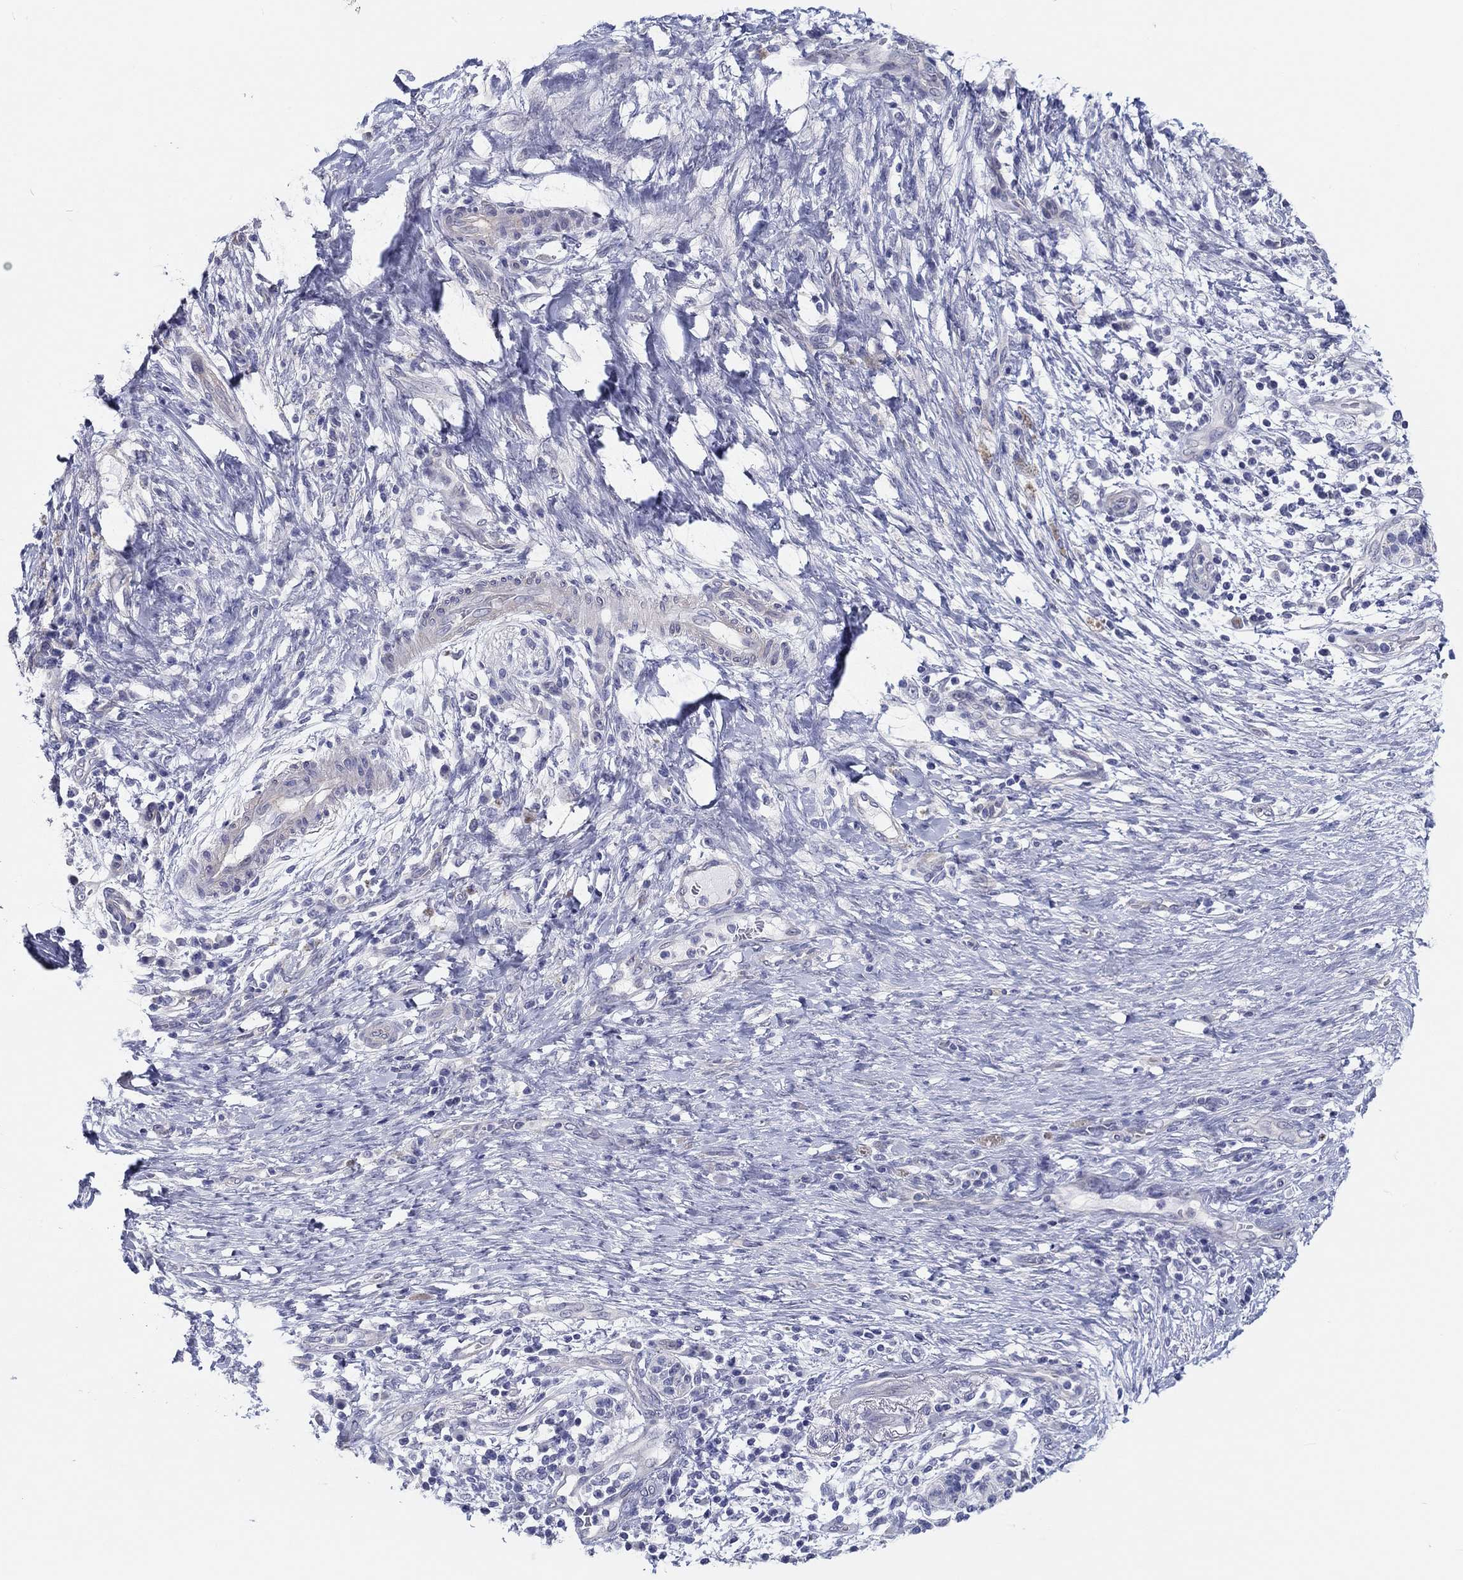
{"staining": {"intensity": "negative", "quantity": "none", "location": "none"}, "tissue": "pancreatic cancer", "cell_type": "Tumor cells", "image_type": "cancer", "snomed": [{"axis": "morphology", "description": "Adenocarcinoma, NOS"}, {"axis": "topography", "description": "Pancreas"}], "caption": "This photomicrograph is of pancreatic adenocarcinoma stained with immunohistochemistry to label a protein in brown with the nuclei are counter-stained blue. There is no staining in tumor cells.", "gene": "CRYGD", "patient": {"sex": "female", "age": 72}}